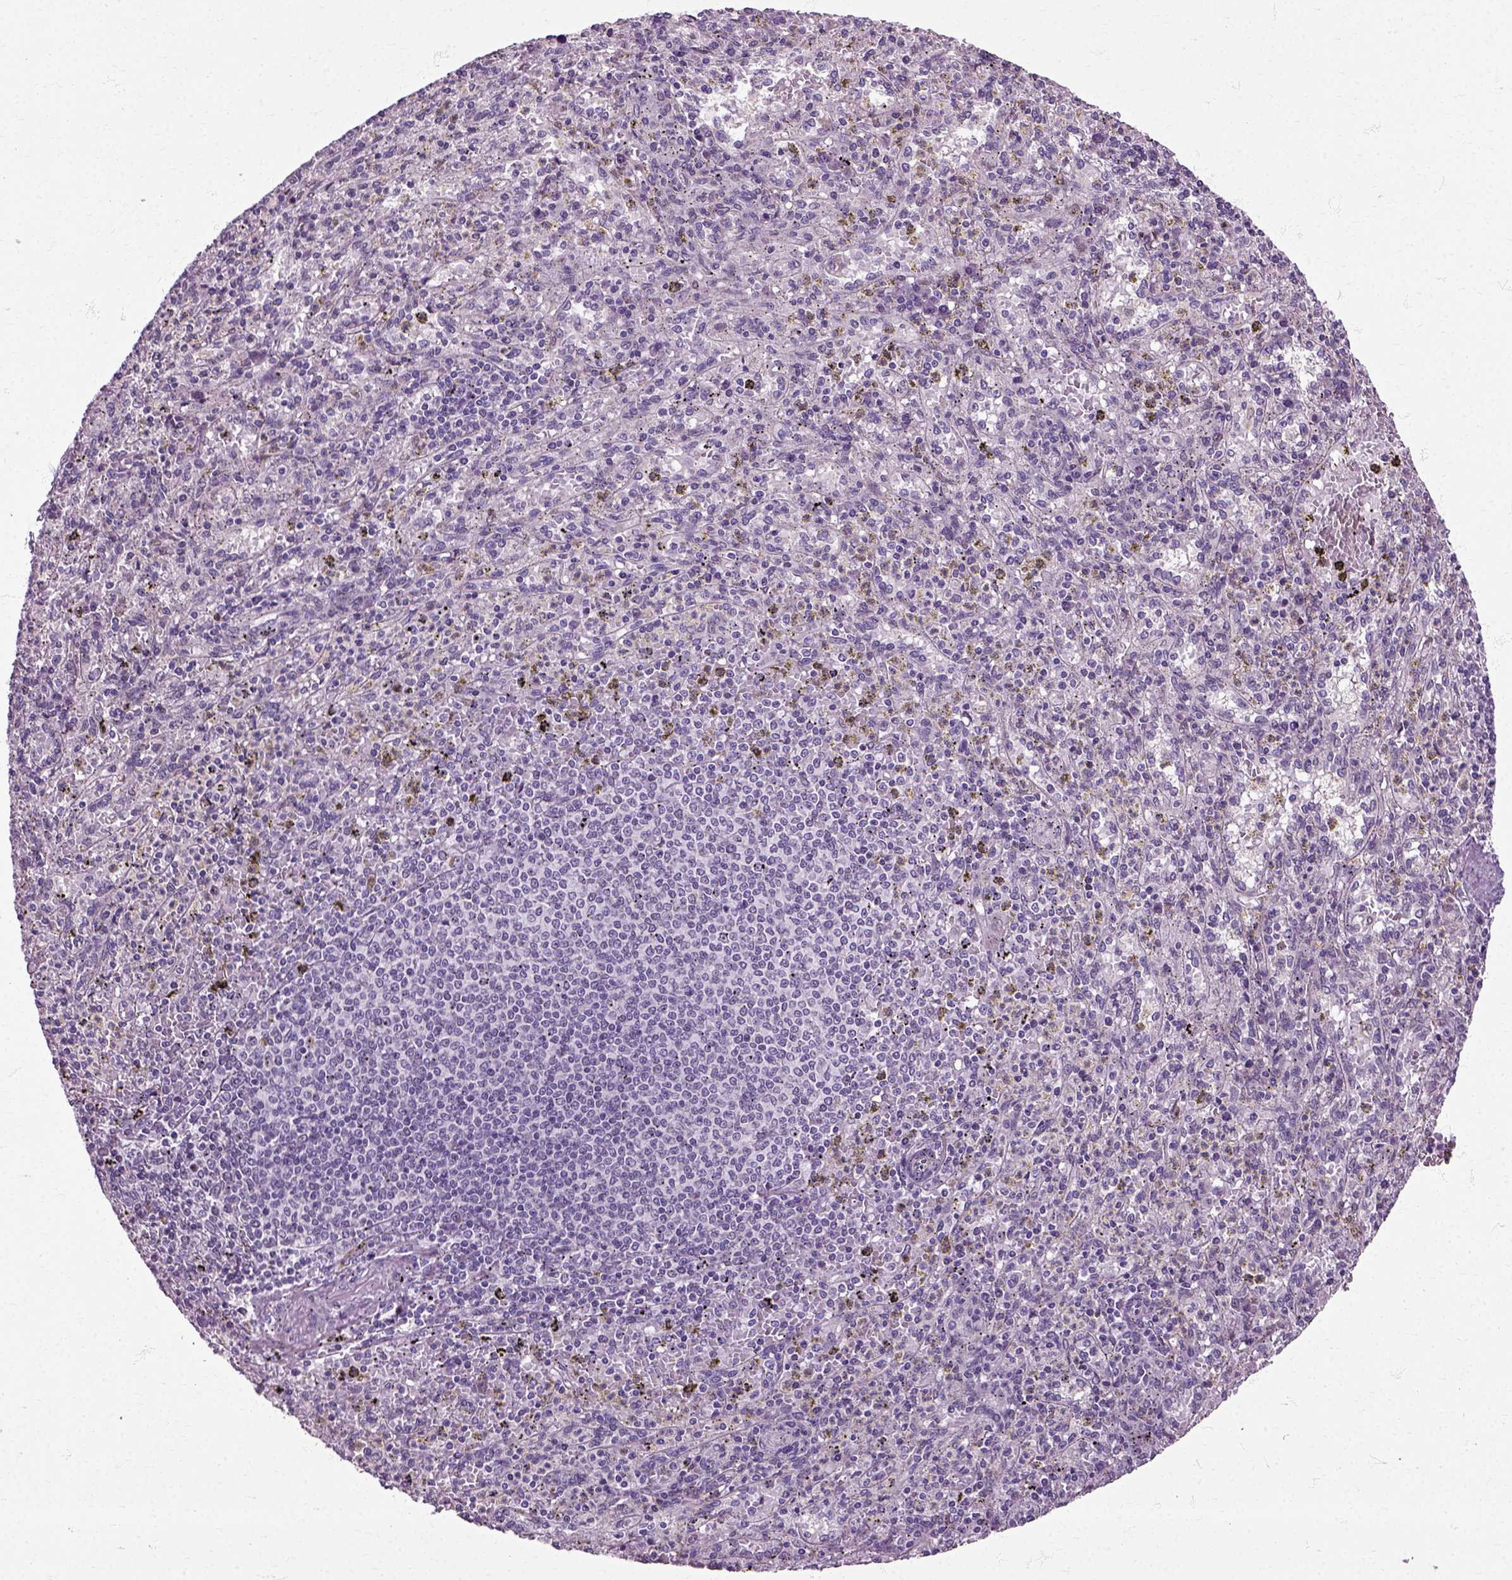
{"staining": {"intensity": "negative", "quantity": "none", "location": "none"}, "tissue": "spleen", "cell_type": "Cells in red pulp", "image_type": "normal", "snomed": [{"axis": "morphology", "description": "Normal tissue, NOS"}, {"axis": "topography", "description": "Spleen"}], "caption": "This is an IHC micrograph of unremarkable human spleen. There is no expression in cells in red pulp.", "gene": "HSPA2", "patient": {"sex": "male", "age": 60}}